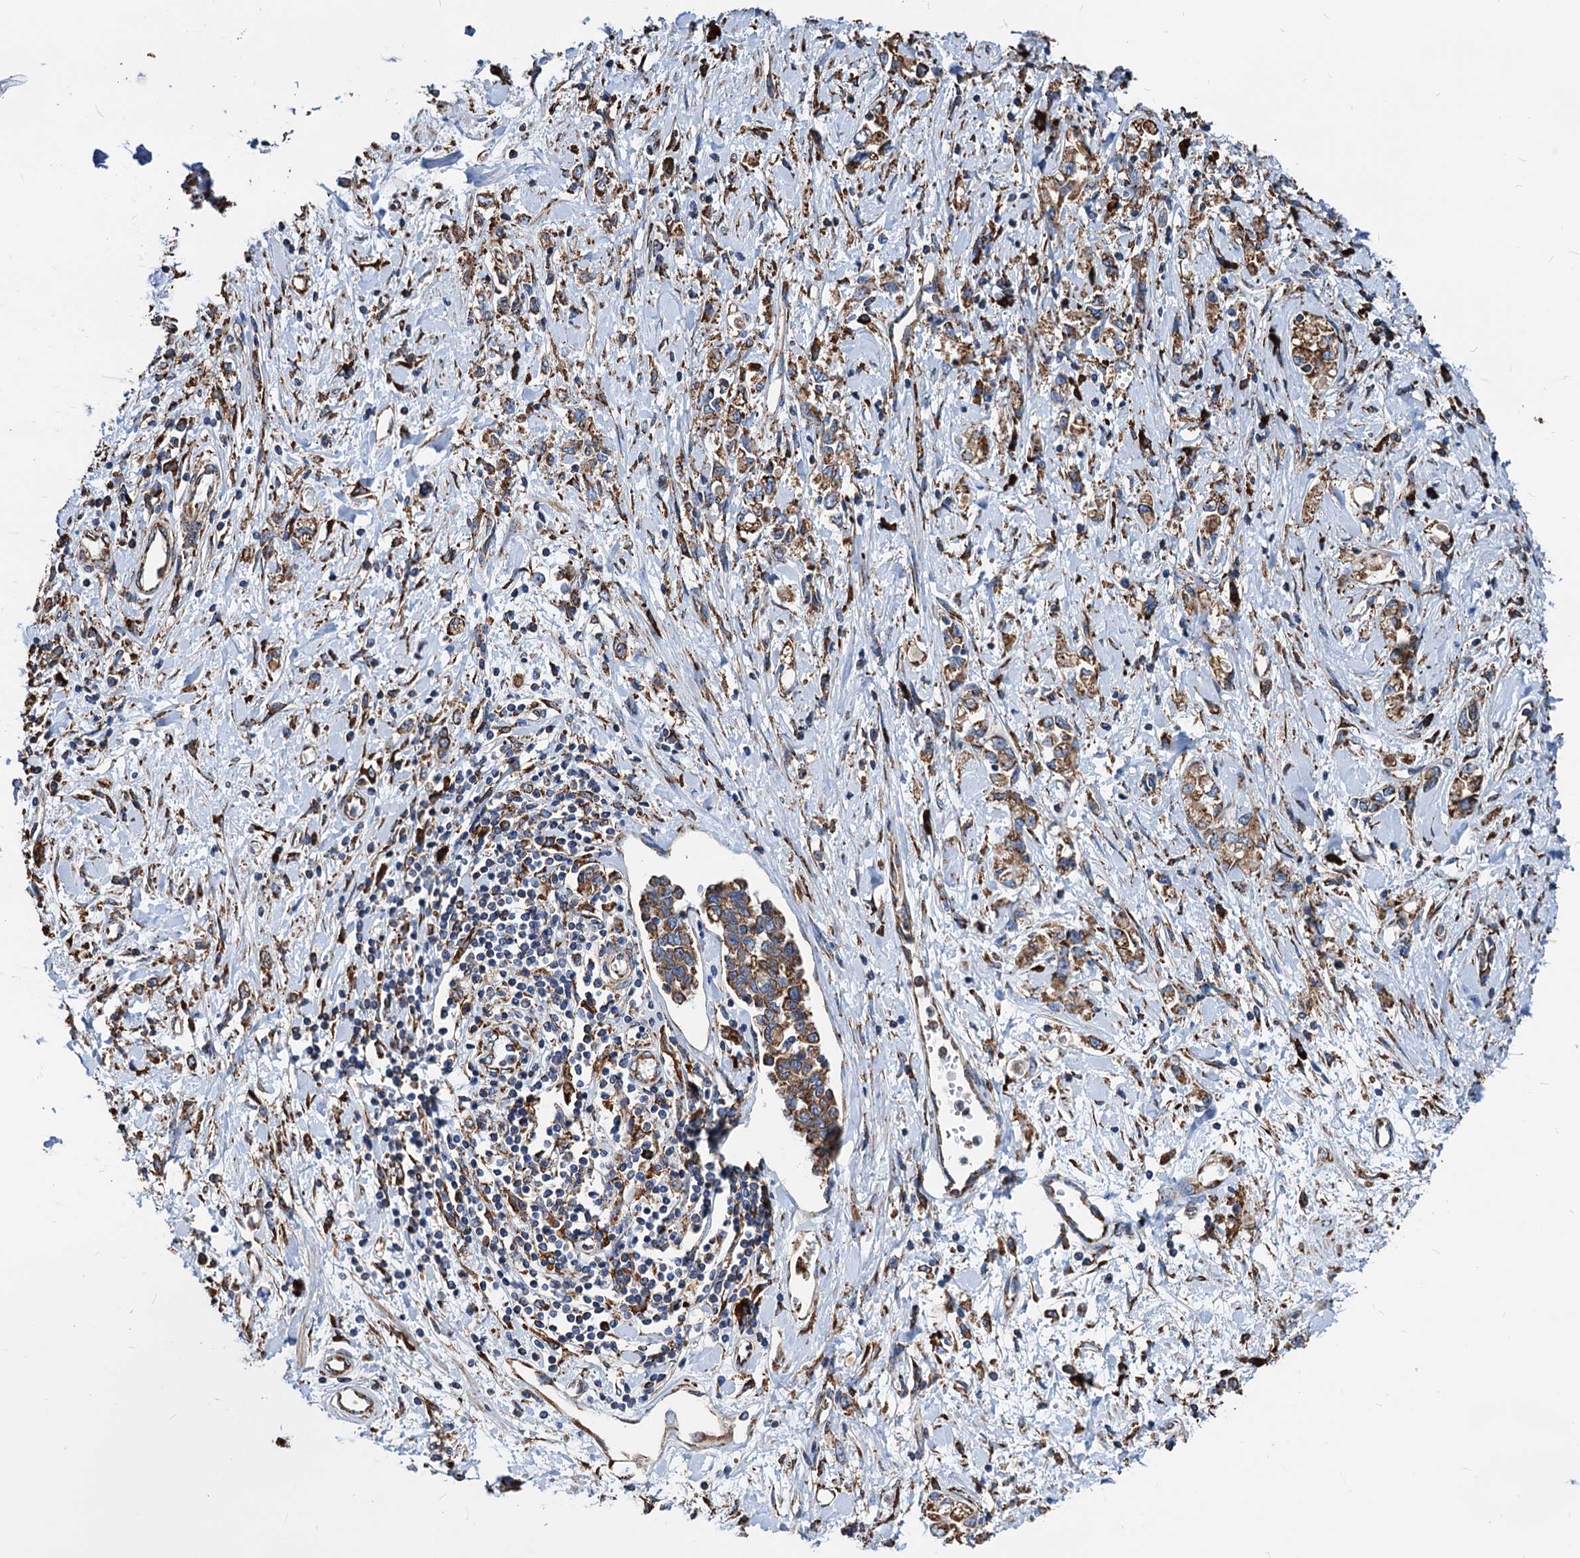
{"staining": {"intensity": "moderate", "quantity": ">75%", "location": "cytoplasmic/membranous"}, "tissue": "stomach cancer", "cell_type": "Tumor cells", "image_type": "cancer", "snomed": [{"axis": "morphology", "description": "Adenocarcinoma, NOS"}, {"axis": "topography", "description": "Stomach"}], "caption": "IHC of human stomach cancer (adenocarcinoma) displays medium levels of moderate cytoplasmic/membranous positivity in approximately >75% of tumor cells. (DAB = brown stain, brightfield microscopy at high magnification).", "gene": "HSPA5", "patient": {"sex": "female", "age": 76}}